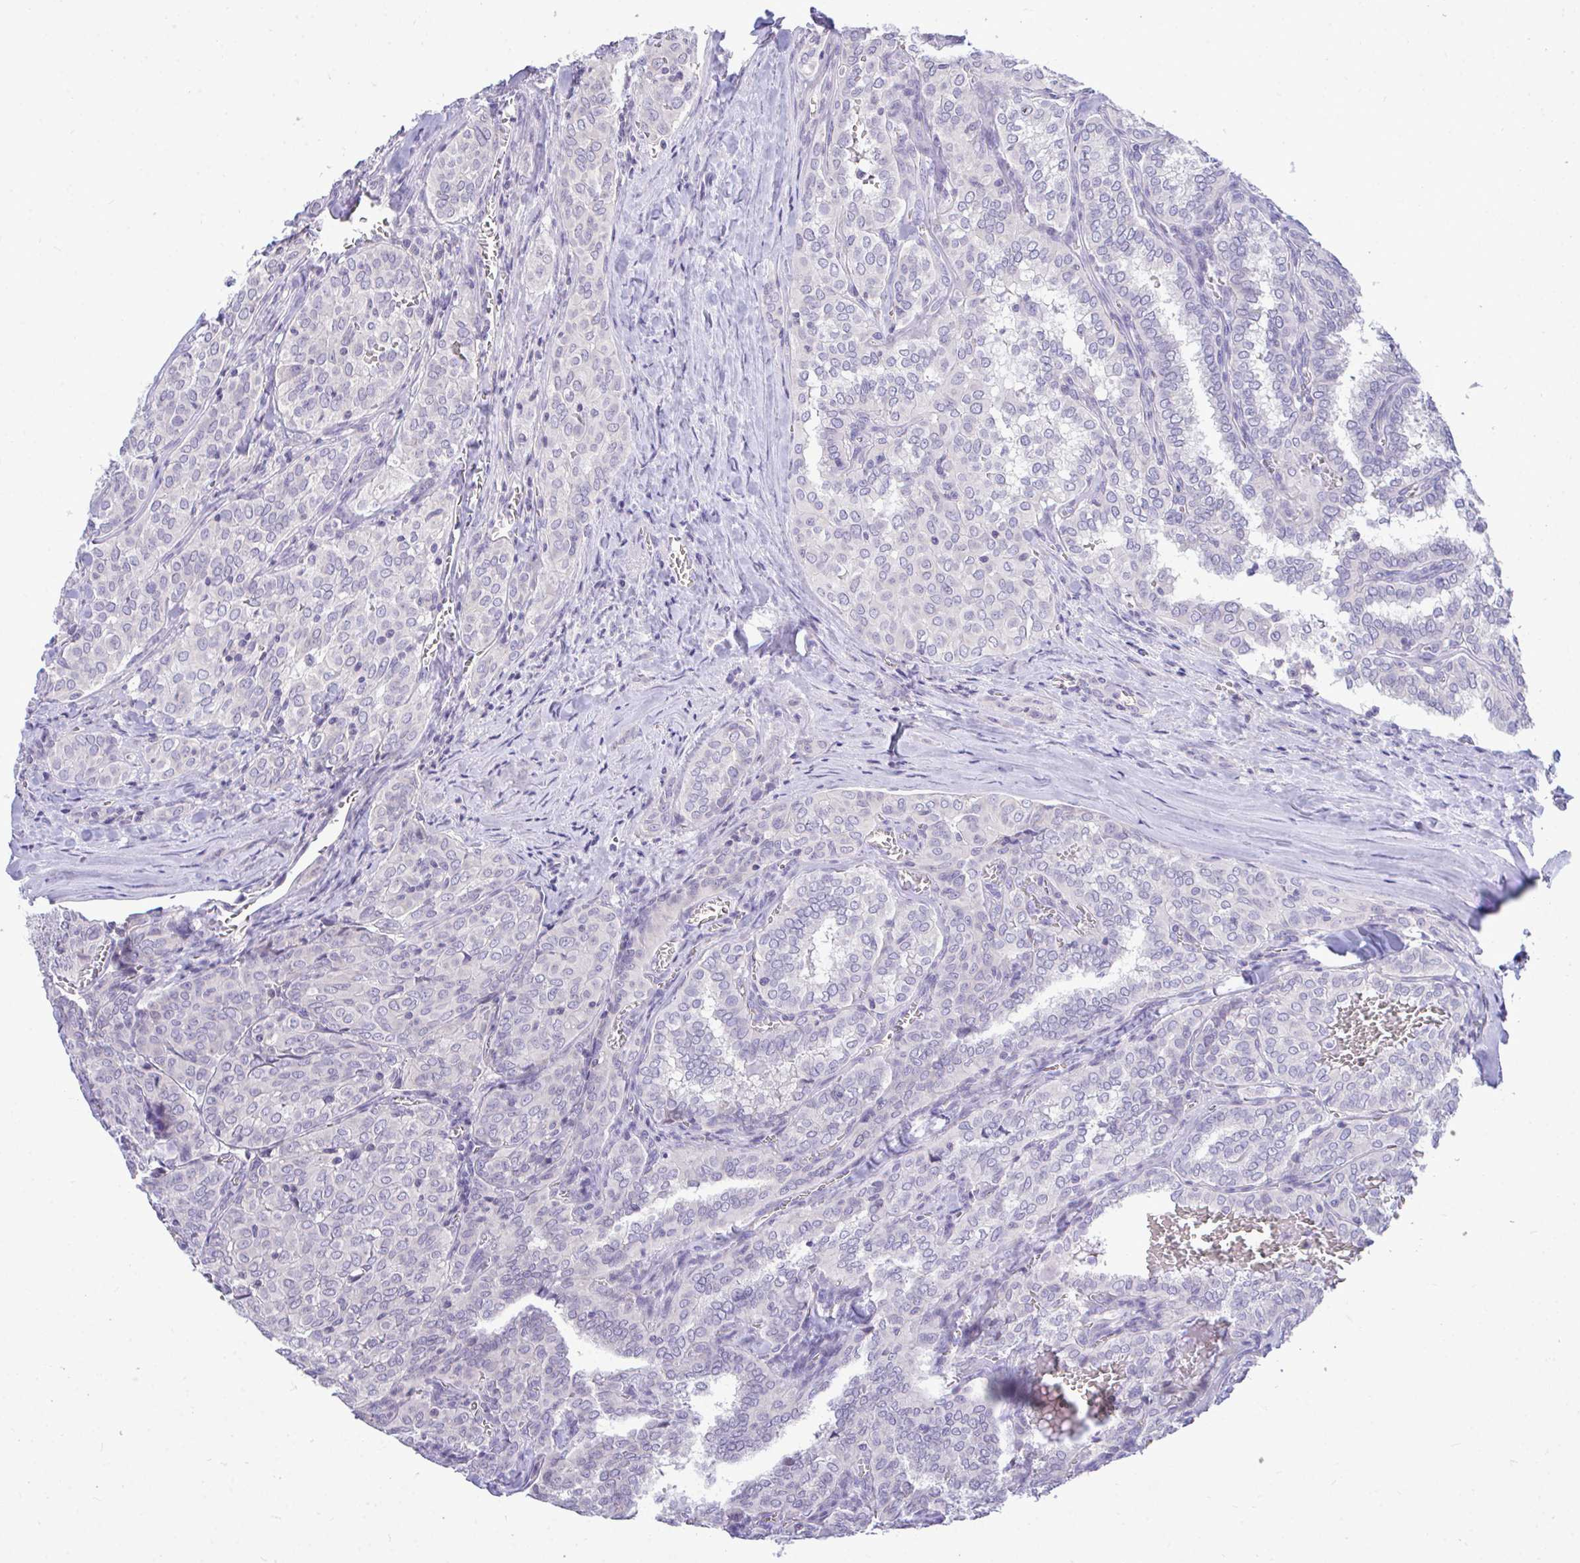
{"staining": {"intensity": "negative", "quantity": "none", "location": "none"}, "tissue": "thyroid cancer", "cell_type": "Tumor cells", "image_type": "cancer", "snomed": [{"axis": "morphology", "description": "Papillary adenocarcinoma, NOS"}, {"axis": "topography", "description": "Thyroid gland"}], "caption": "A photomicrograph of thyroid cancer (papillary adenocarcinoma) stained for a protein demonstrates no brown staining in tumor cells. (DAB (3,3'-diaminobenzidine) IHC with hematoxylin counter stain).", "gene": "PIGK", "patient": {"sex": "female", "age": 30}}